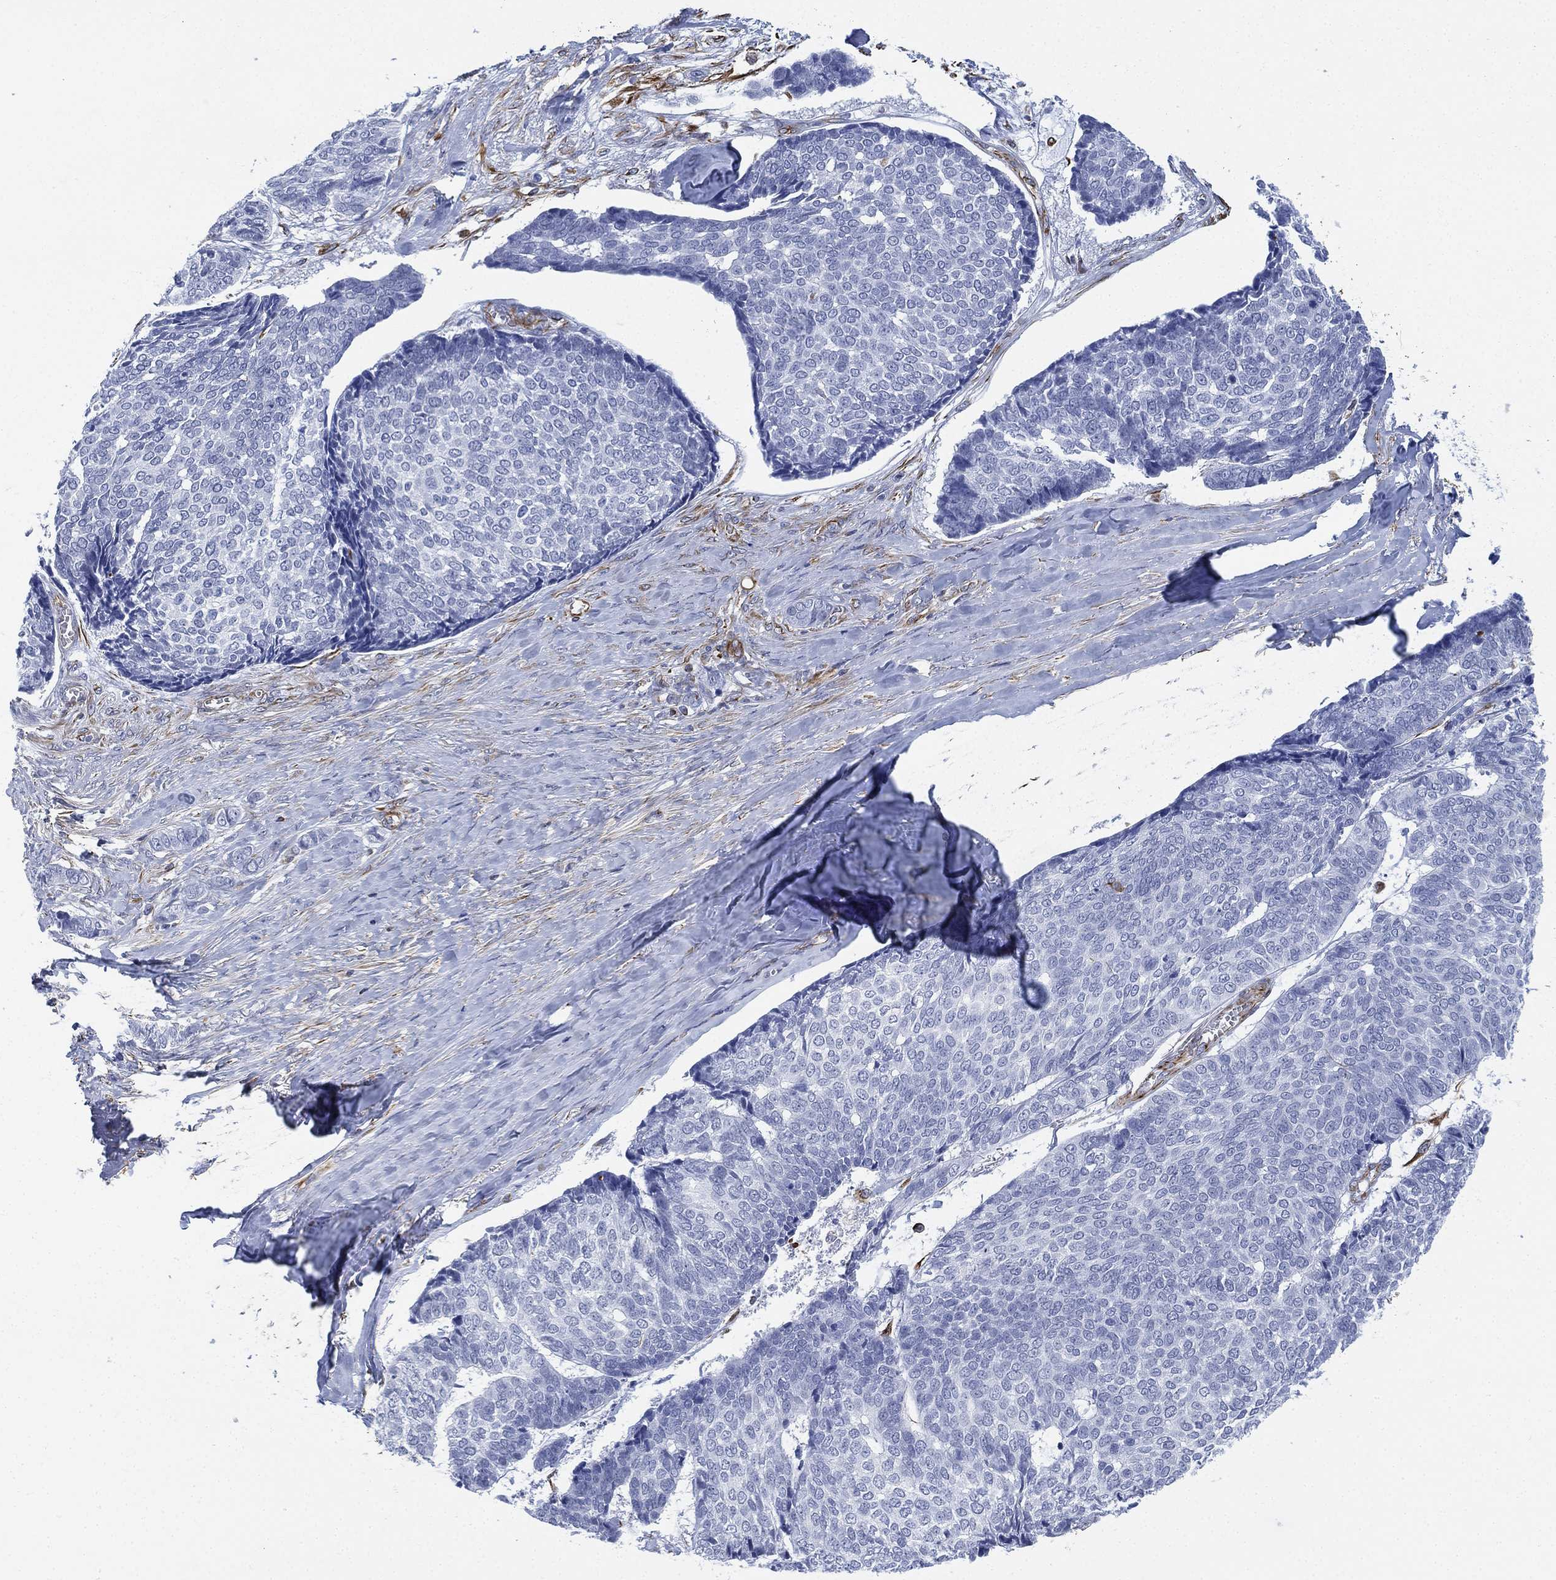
{"staining": {"intensity": "negative", "quantity": "none", "location": "none"}, "tissue": "skin cancer", "cell_type": "Tumor cells", "image_type": "cancer", "snomed": [{"axis": "morphology", "description": "Basal cell carcinoma"}, {"axis": "topography", "description": "Skin"}], "caption": "An IHC photomicrograph of skin cancer (basal cell carcinoma) is shown. There is no staining in tumor cells of skin cancer (basal cell carcinoma).", "gene": "PSKH2", "patient": {"sex": "male", "age": 86}}